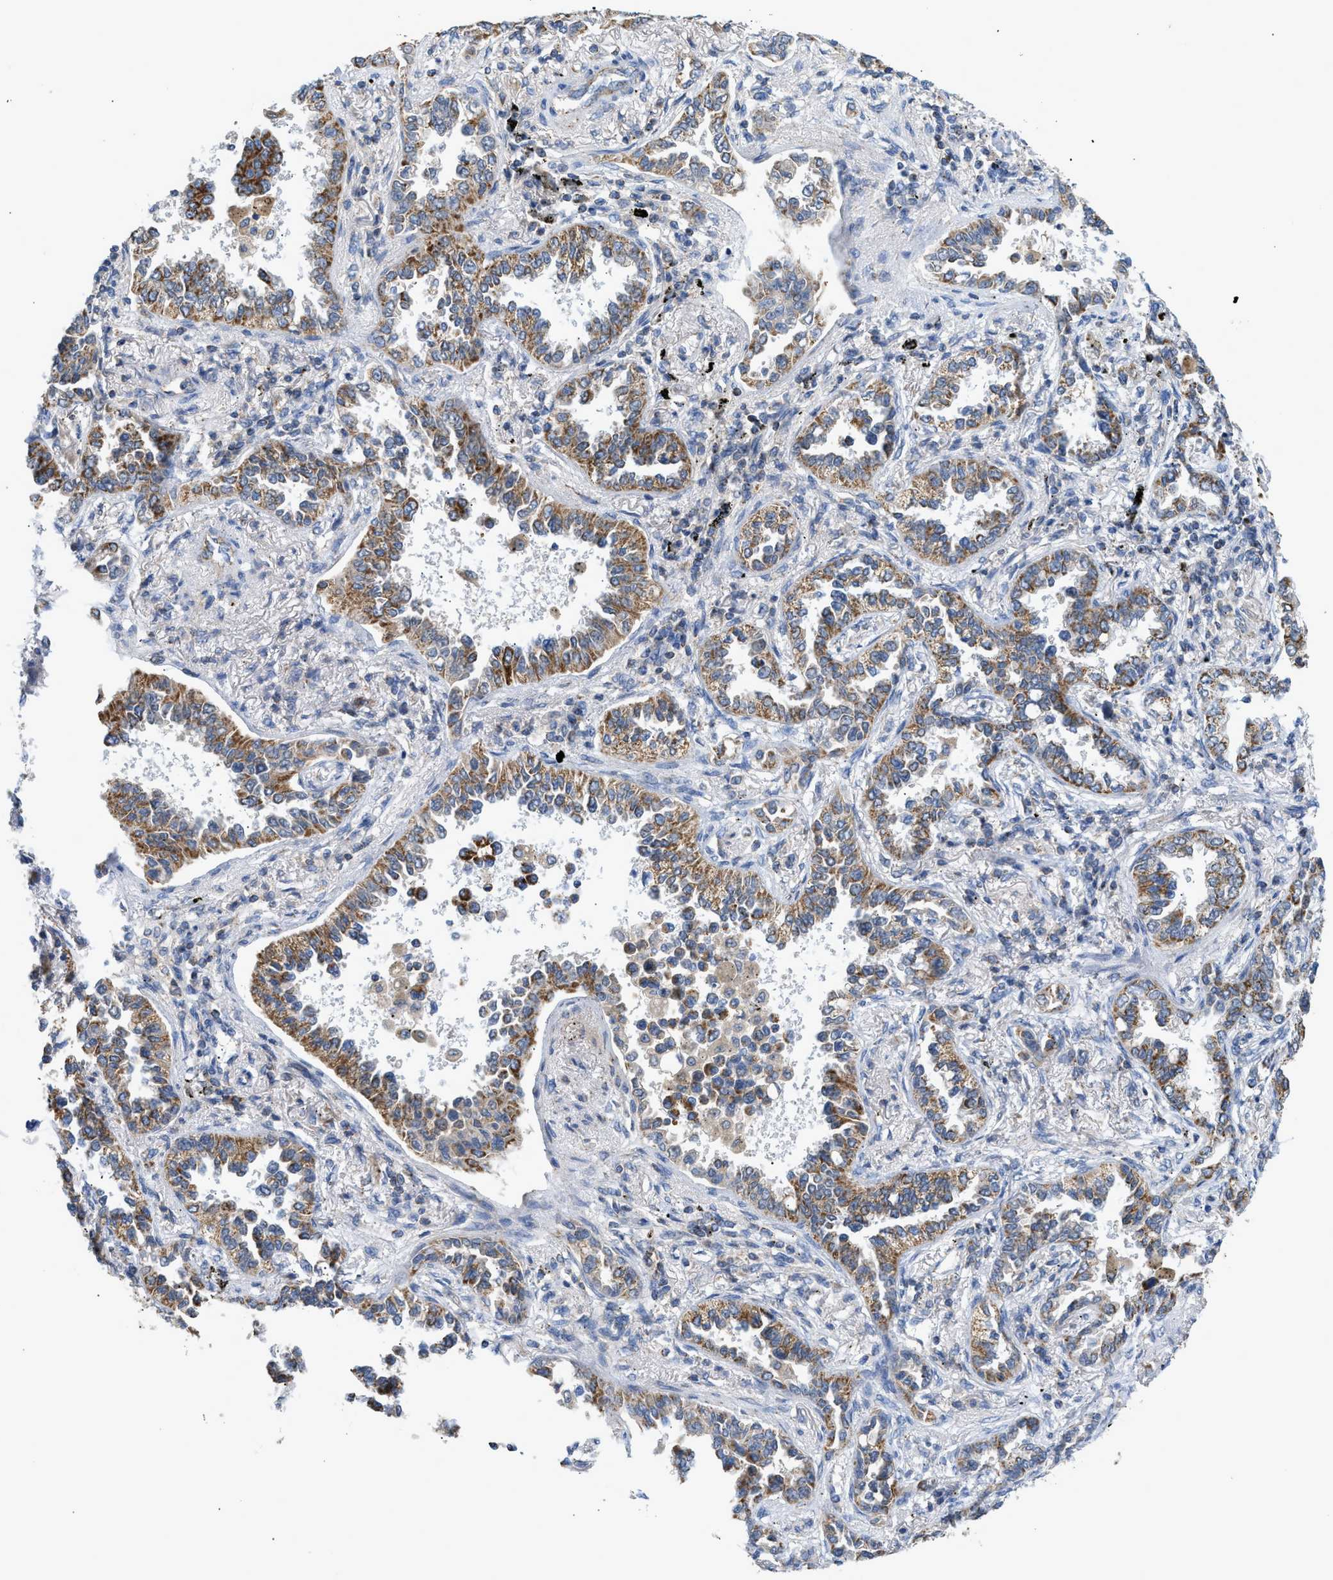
{"staining": {"intensity": "moderate", "quantity": "25%-75%", "location": "cytoplasmic/membranous"}, "tissue": "lung cancer", "cell_type": "Tumor cells", "image_type": "cancer", "snomed": [{"axis": "morphology", "description": "Normal tissue, NOS"}, {"axis": "morphology", "description": "Adenocarcinoma, NOS"}, {"axis": "topography", "description": "Lung"}], "caption": "Immunohistochemistry histopathology image of neoplastic tissue: lung cancer (adenocarcinoma) stained using immunohistochemistry (IHC) exhibits medium levels of moderate protein expression localized specifically in the cytoplasmic/membranous of tumor cells, appearing as a cytoplasmic/membranous brown color.", "gene": "GOT2", "patient": {"sex": "male", "age": 59}}